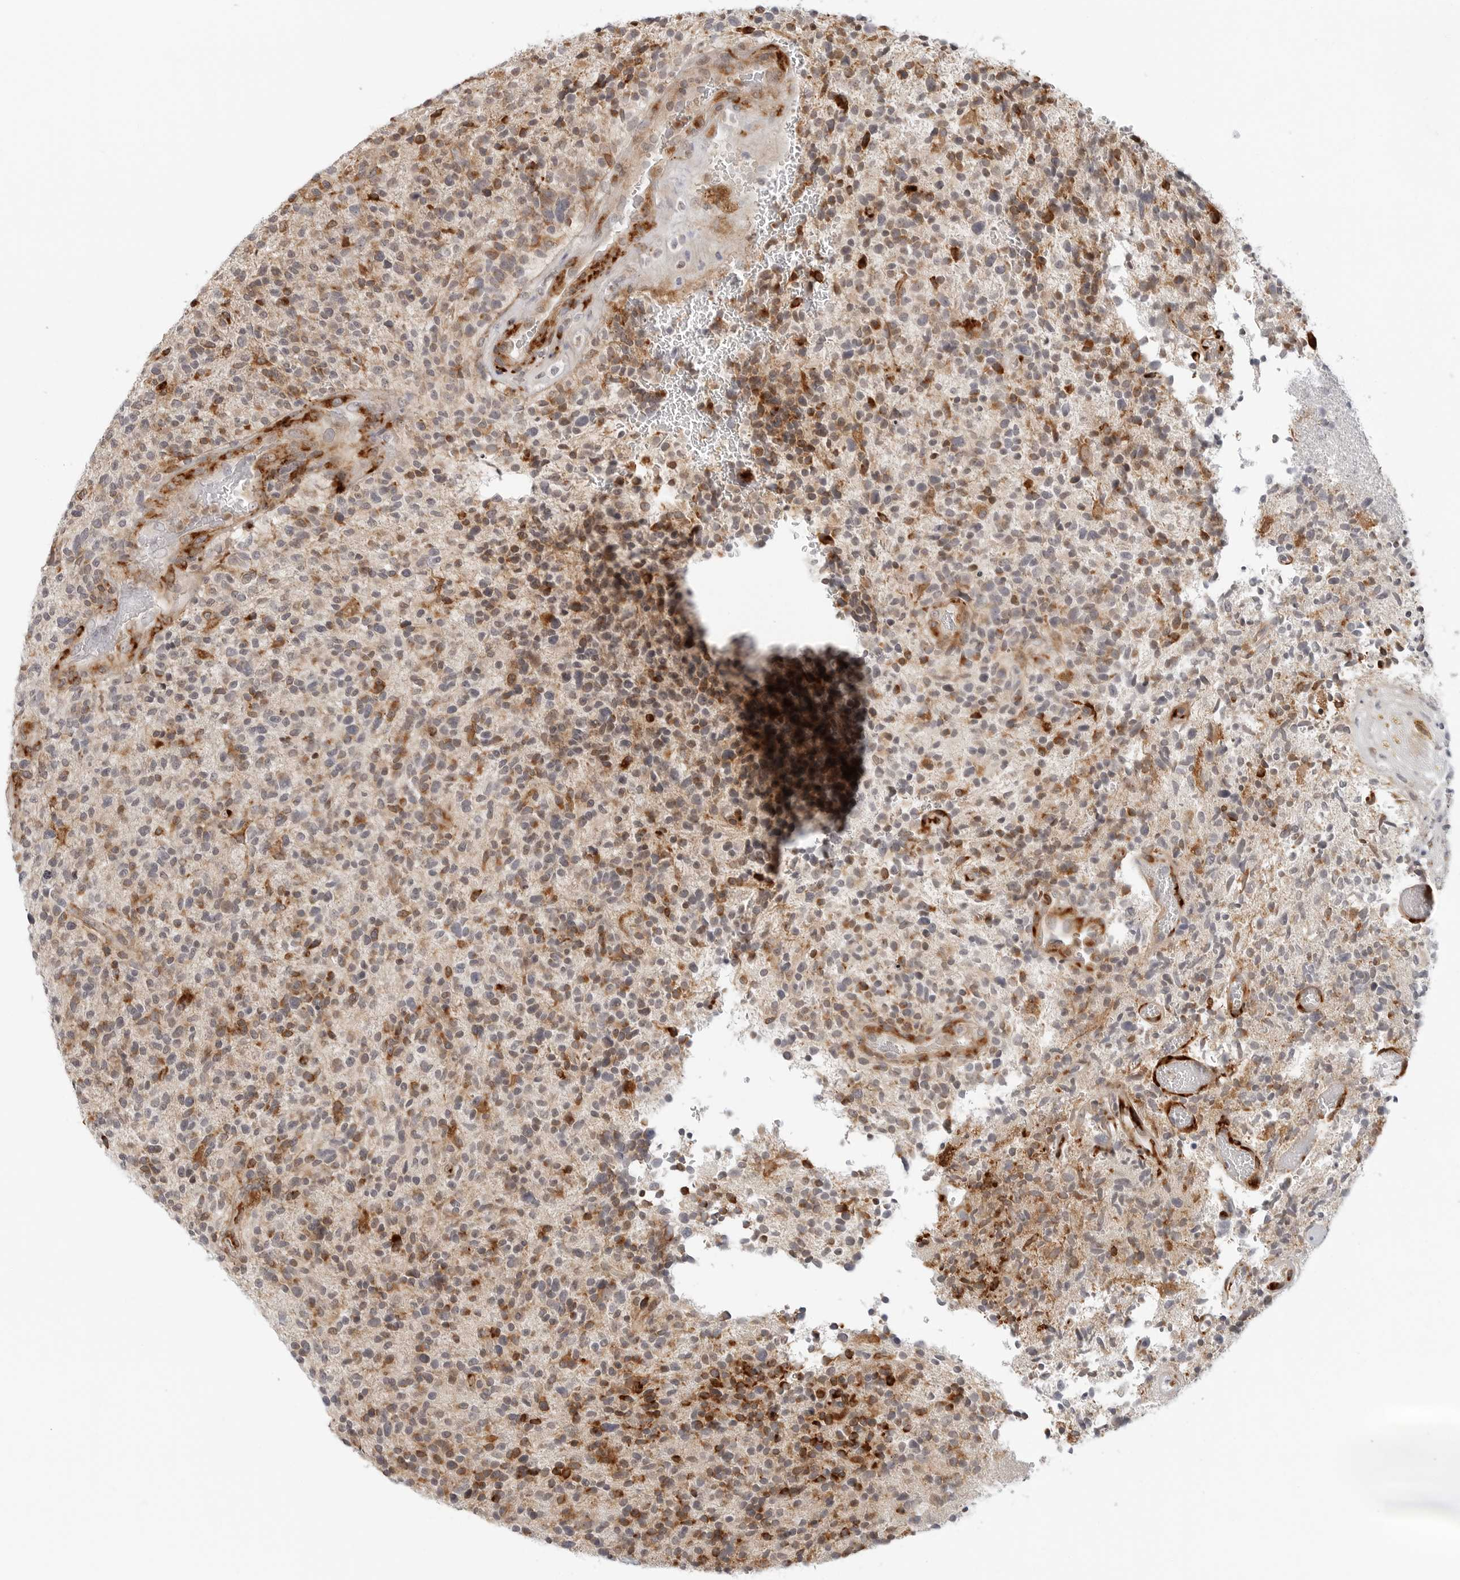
{"staining": {"intensity": "strong", "quantity": "25%-75%", "location": "cytoplasmic/membranous"}, "tissue": "glioma", "cell_type": "Tumor cells", "image_type": "cancer", "snomed": [{"axis": "morphology", "description": "Glioma, malignant, High grade"}, {"axis": "topography", "description": "Brain"}], "caption": "Protein staining of high-grade glioma (malignant) tissue exhibits strong cytoplasmic/membranous staining in approximately 25%-75% of tumor cells. (IHC, brightfield microscopy, high magnification).", "gene": "C1QTNF1", "patient": {"sex": "male", "age": 72}}